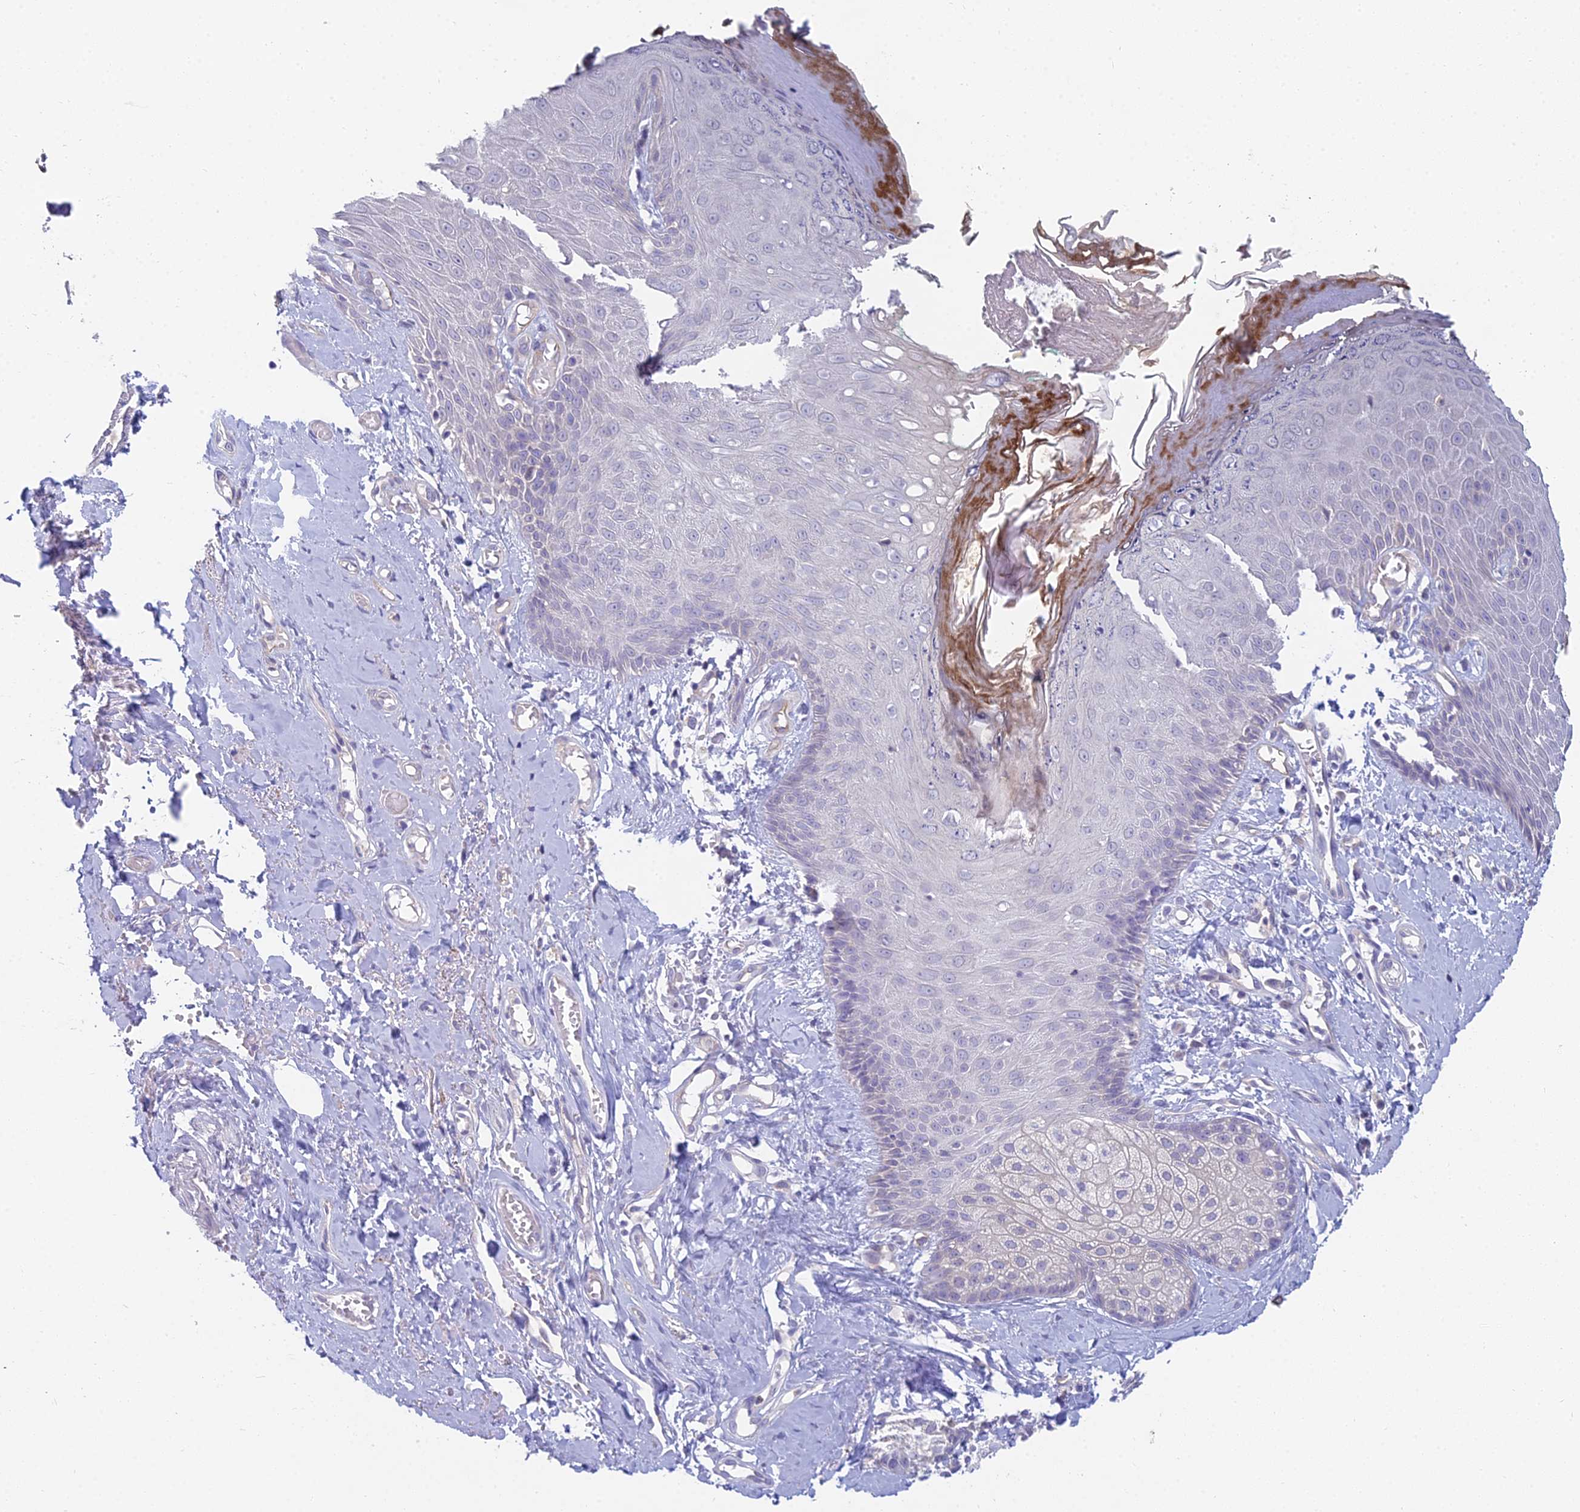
{"staining": {"intensity": "negative", "quantity": "none", "location": "none"}, "tissue": "skin", "cell_type": "Epidermal cells", "image_type": "normal", "snomed": [{"axis": "morphology", "description": "Normal tissue, NOS"}, {"axis": "topography", "description": "Anal"}], "caption": "Immunohistochemistry photomicrograph of unremarkable human skin stained for a protein (brown), which reveals no staining in epidermal cells.", "gene": "METTL26", "patient": {"sex": "male", "age": 78}}